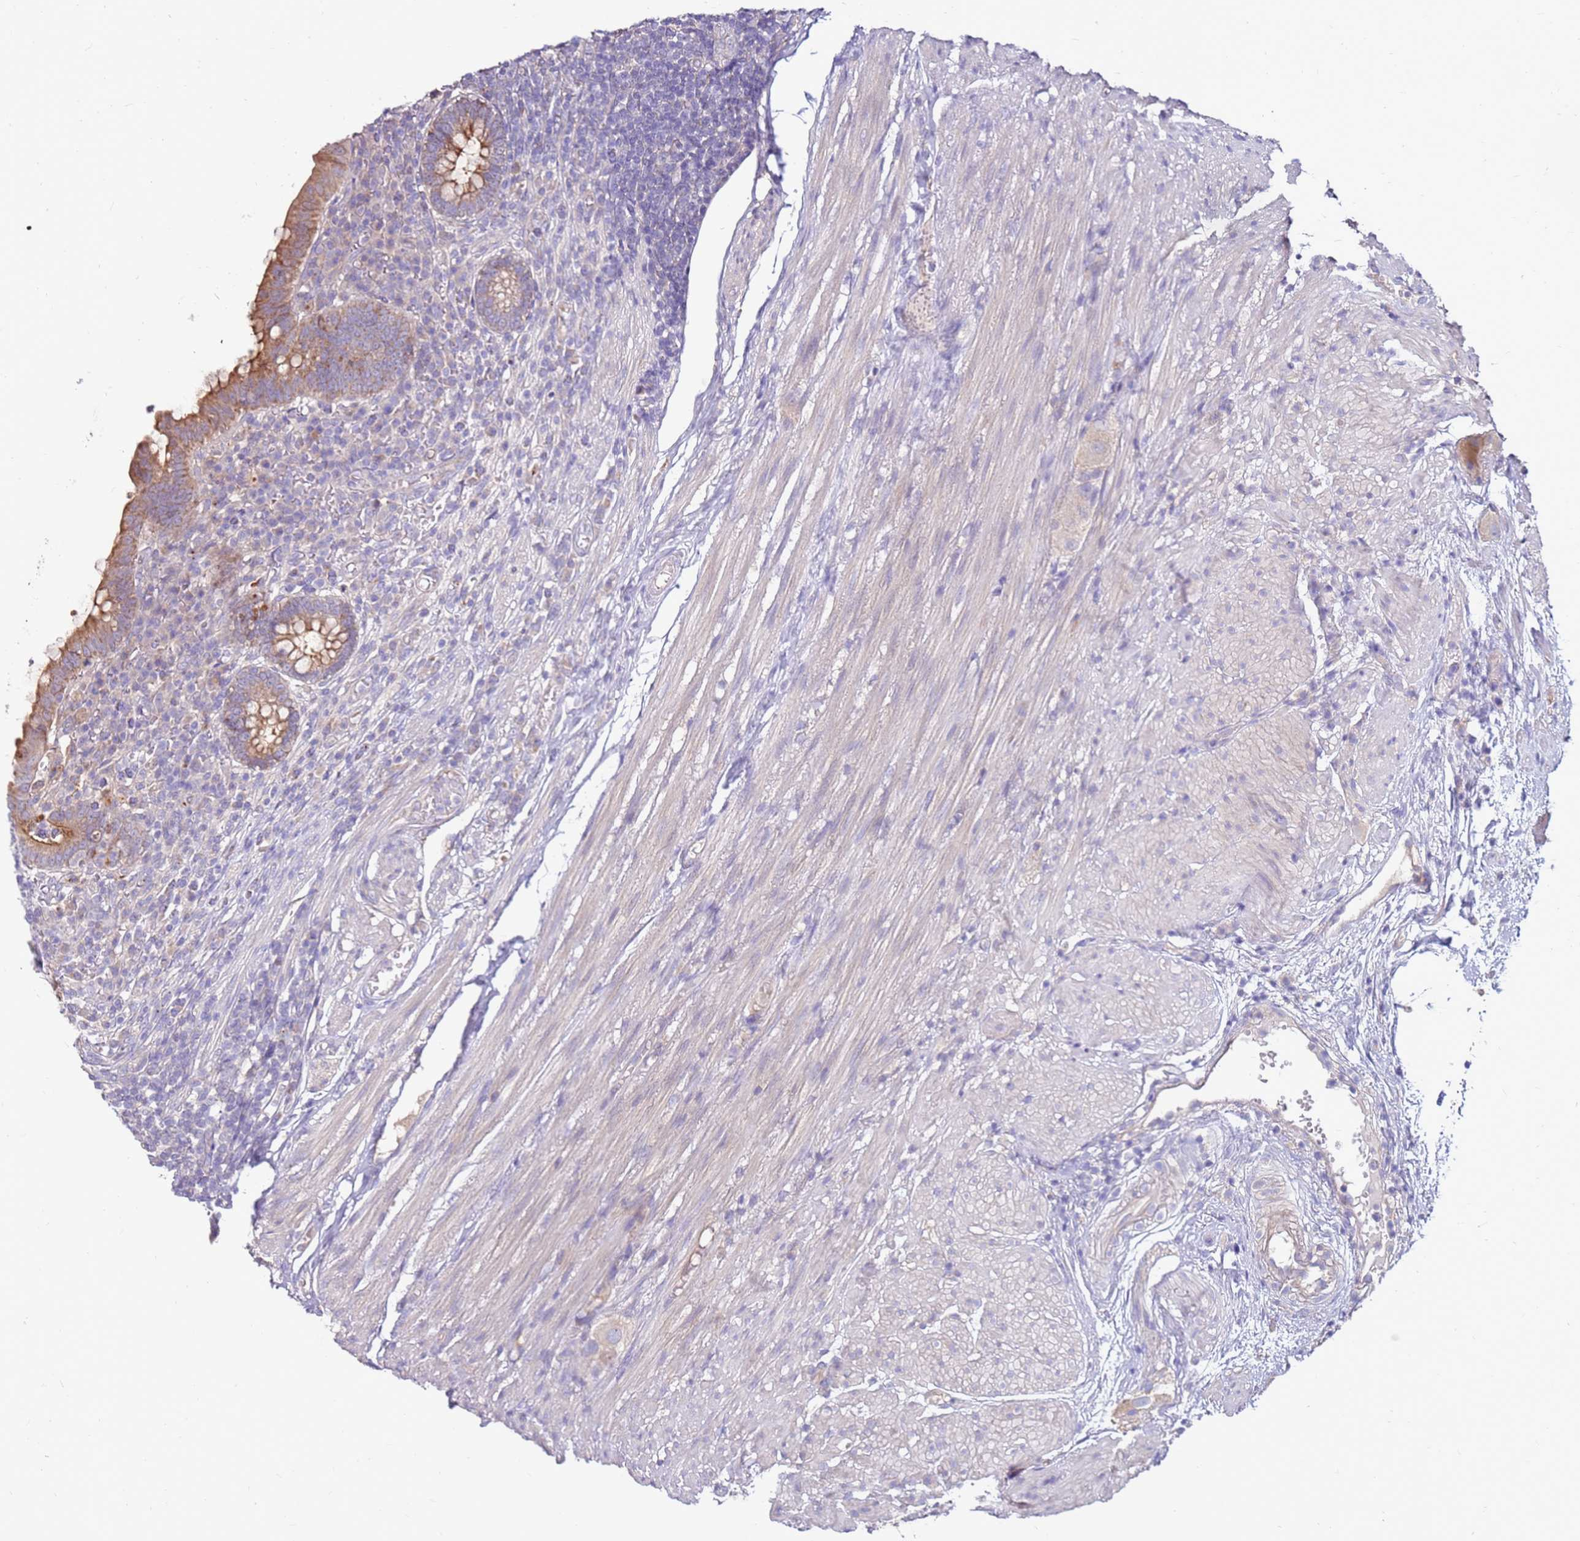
{"staining": {"intensity": "moderate", "quantity": ">75%", "location": "cytoplasmic/membranous"}, "tissue": "appendix", "cell_type": "Glandular cells", "image_type": "normal", "snomed": [{"axis": "morphology", "description": "Normal tissue, NOS"}, {"axis": "topography", "description": "Appendix"}], "caption": "Appendix stained with a brown dye reveals moderate cytoplasmic/membranous positive positivity in about >75% of glandular cells.", "gene": "SLC44A4", "patient": {"sex": "male", "age": 83}}